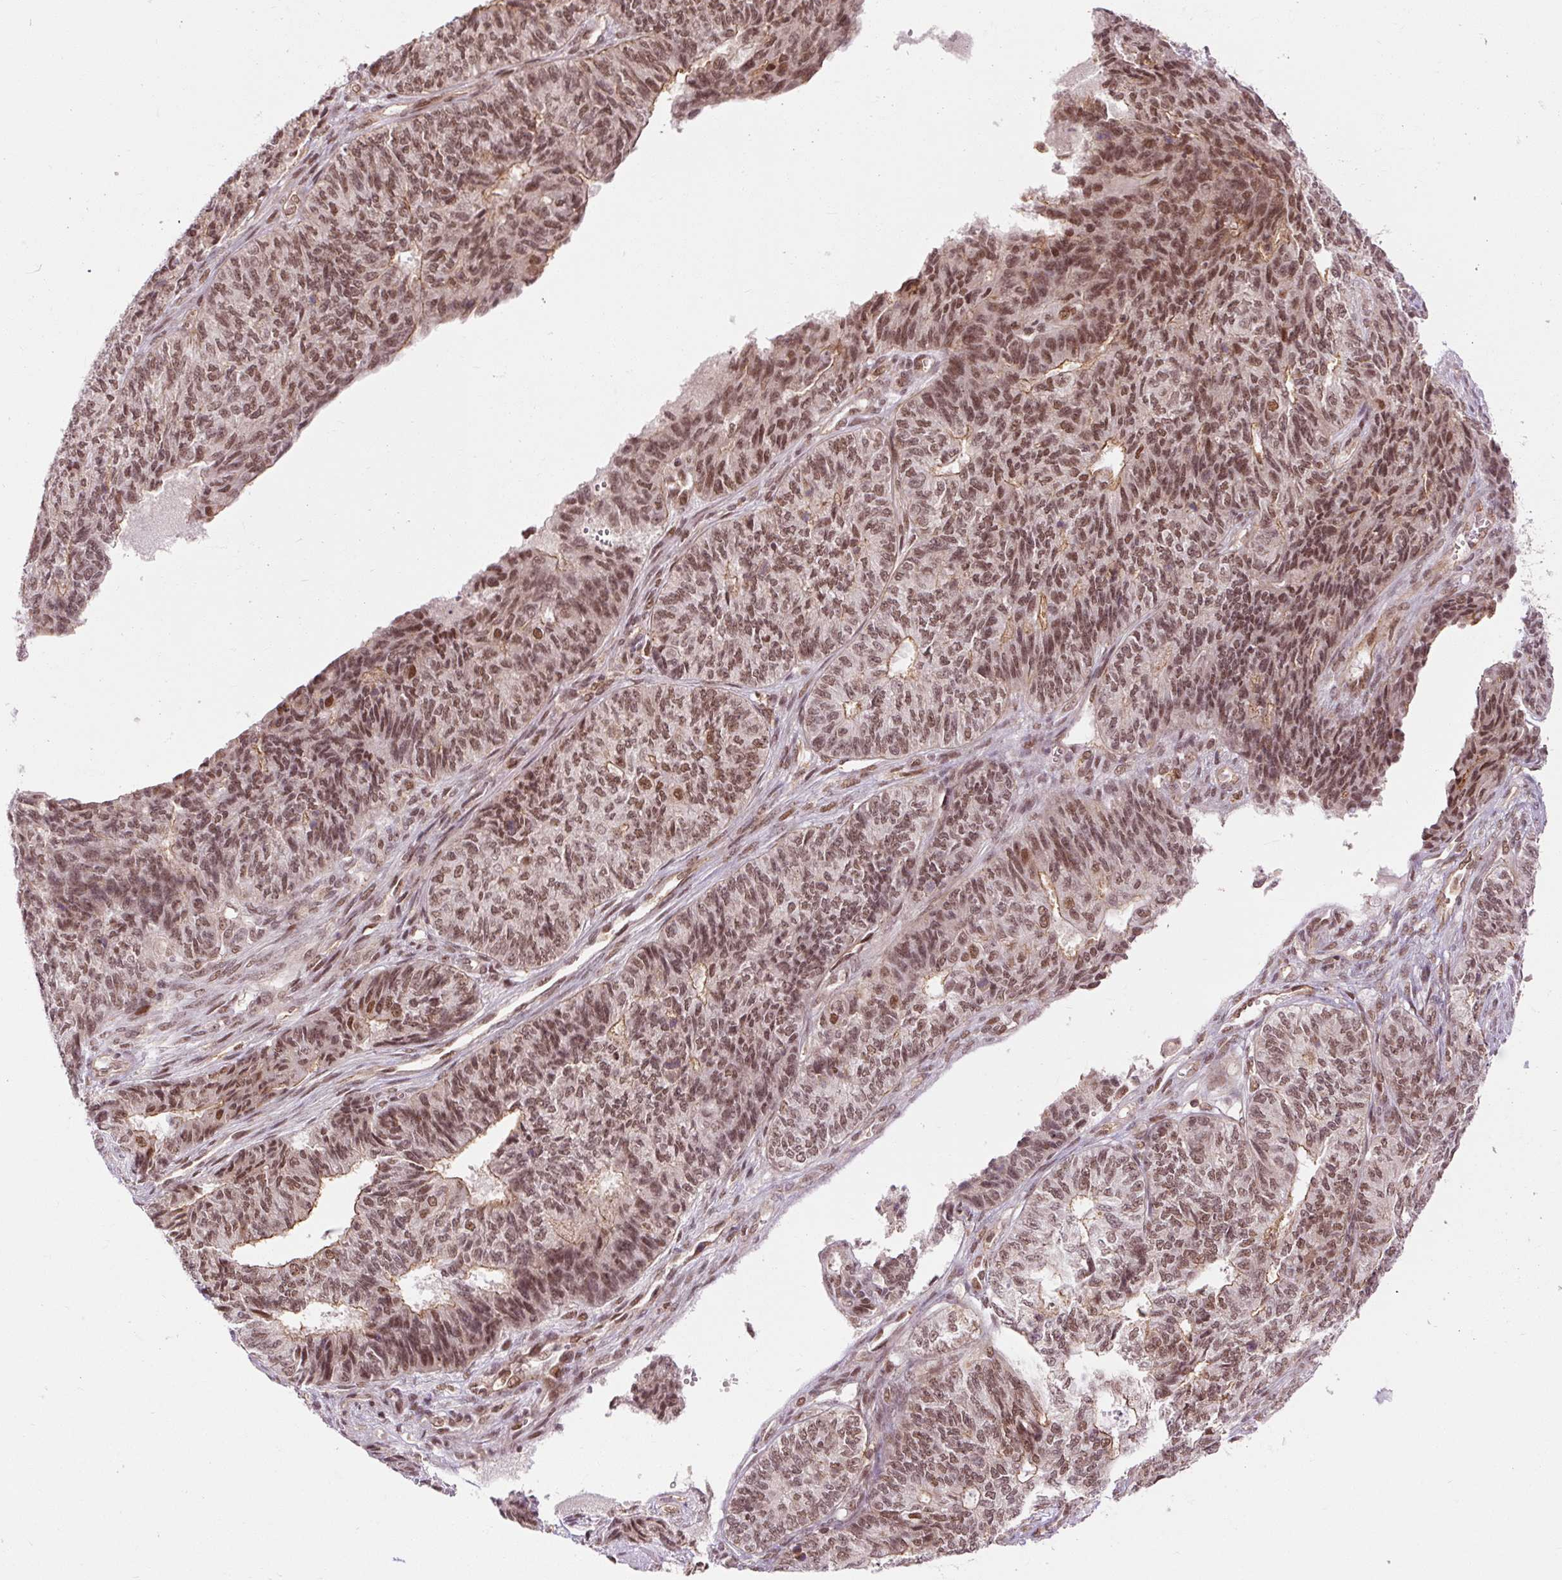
{"staining": {"intensity": "moderate", "quantity": ">75%", "location": "cytoplasmic/membranous,nuclear"}, "tissue": "endometrial cancer", "cell_type": "Tumor cells", "image_type": "cancer", "snomed": [{"axis": "morphology", "description": "Adenocarcinoma, NOS"}, {"axis": "topography", "description": "Endometrium"}], "caption": "Immunohistochemical staining of endometrial cancer displays medium levels of moderate cytoplasmic/membranous and nuclear protein staining in about >75% of tumor cells. The staining was performed using DAB, with brown indicating positive protein expression. Nuclei are stained blue with hematoxylin.", "gene": "CSTF1", "patient": {"sex": "female", "age": 32}}